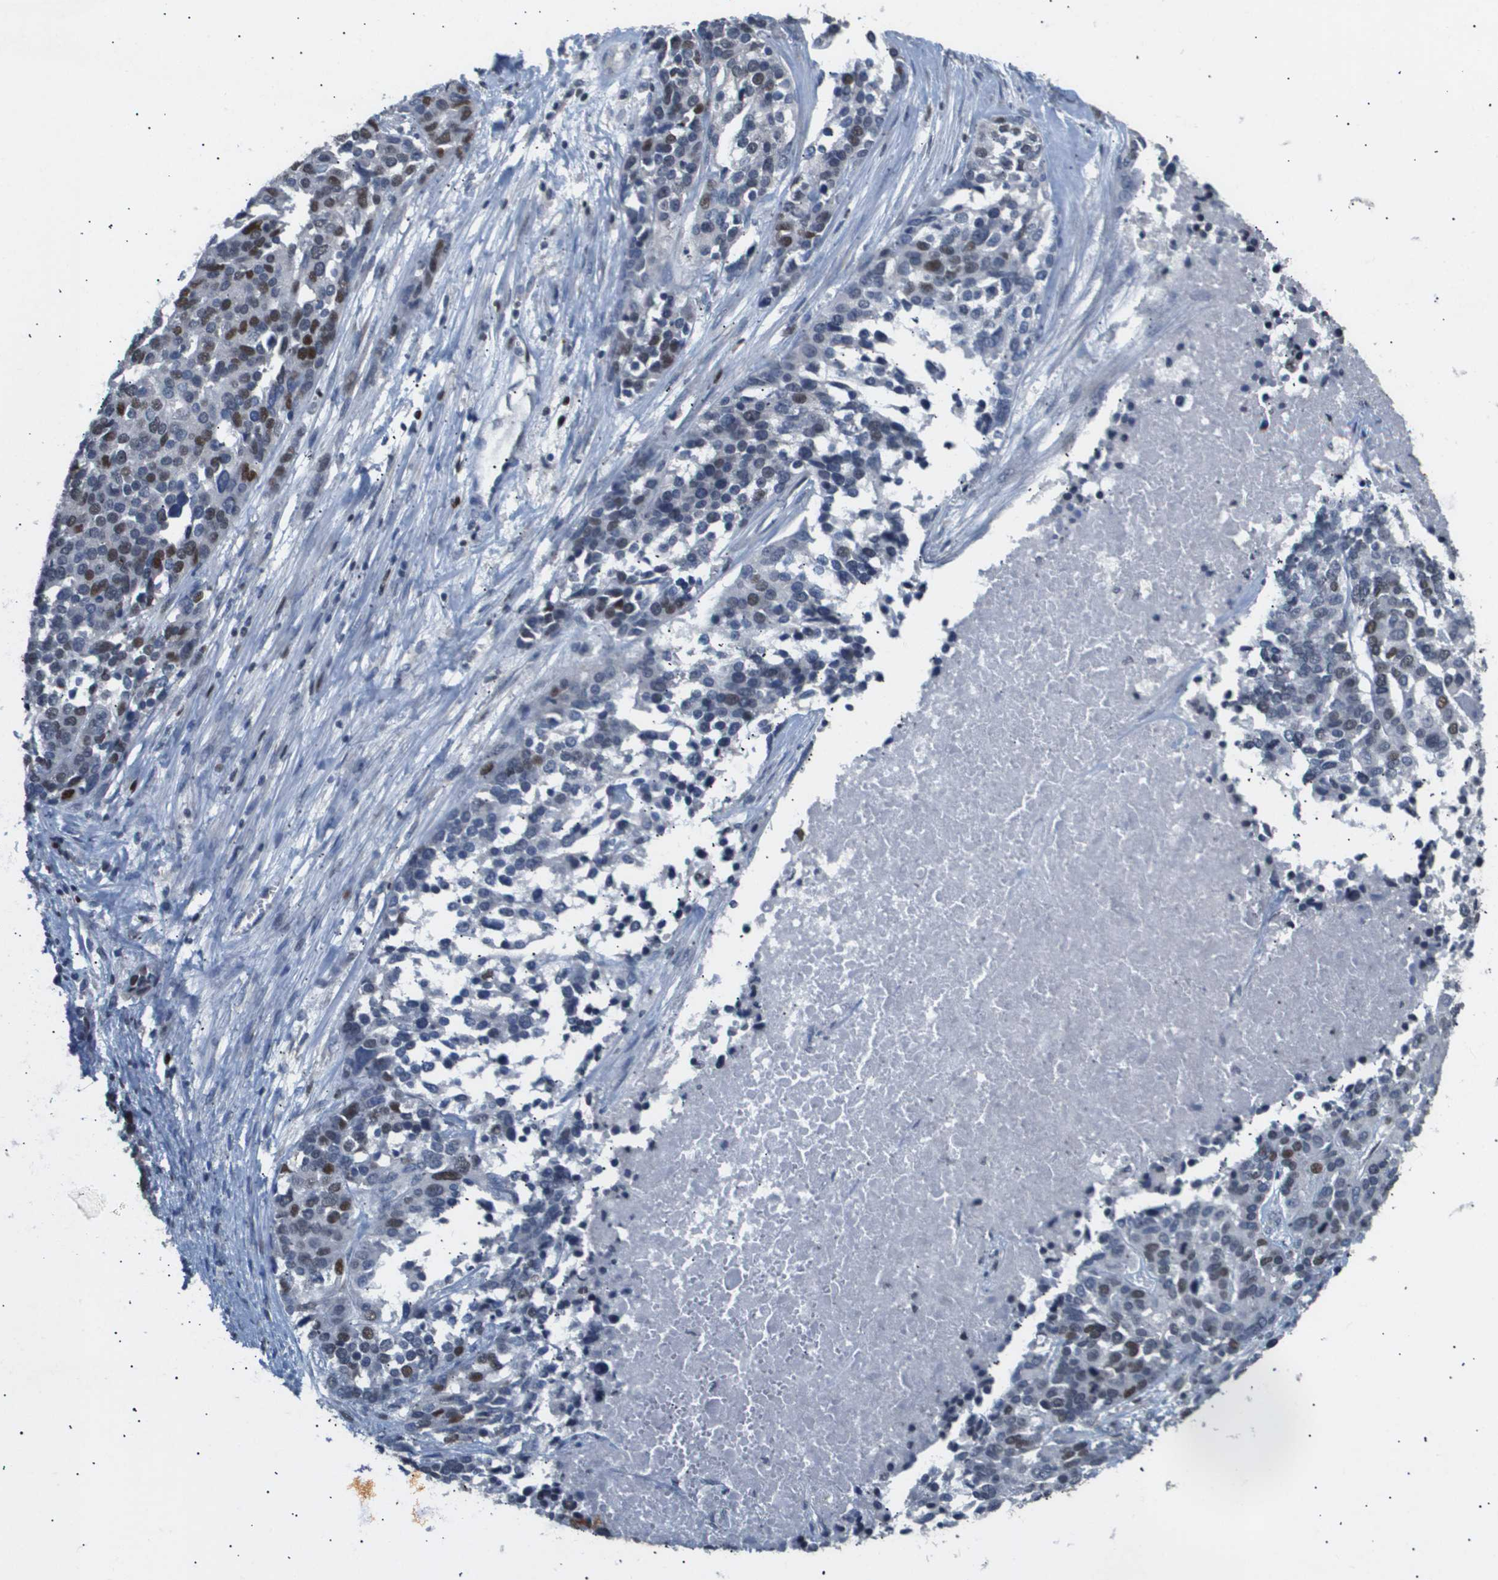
{"staining": {"intensity": "strong", "quantity": "25%-75%", "location": "nuclear"}, "tissue": "ovarian cancer", "cell_type": "Tumor cells", "image_type": "cancer", "snomed": [{"axis": "morphology", "description": "Cystadenocarcinoma, serous, NOS"}, {"axis": "topography", "description": "Ovary"}], "caption": "Human ovarian cancer stained with a protein marker shows strong staining in tumor cells.", "gene": "ANAPC2", "patient": {"sex": "female", "age": 44}}